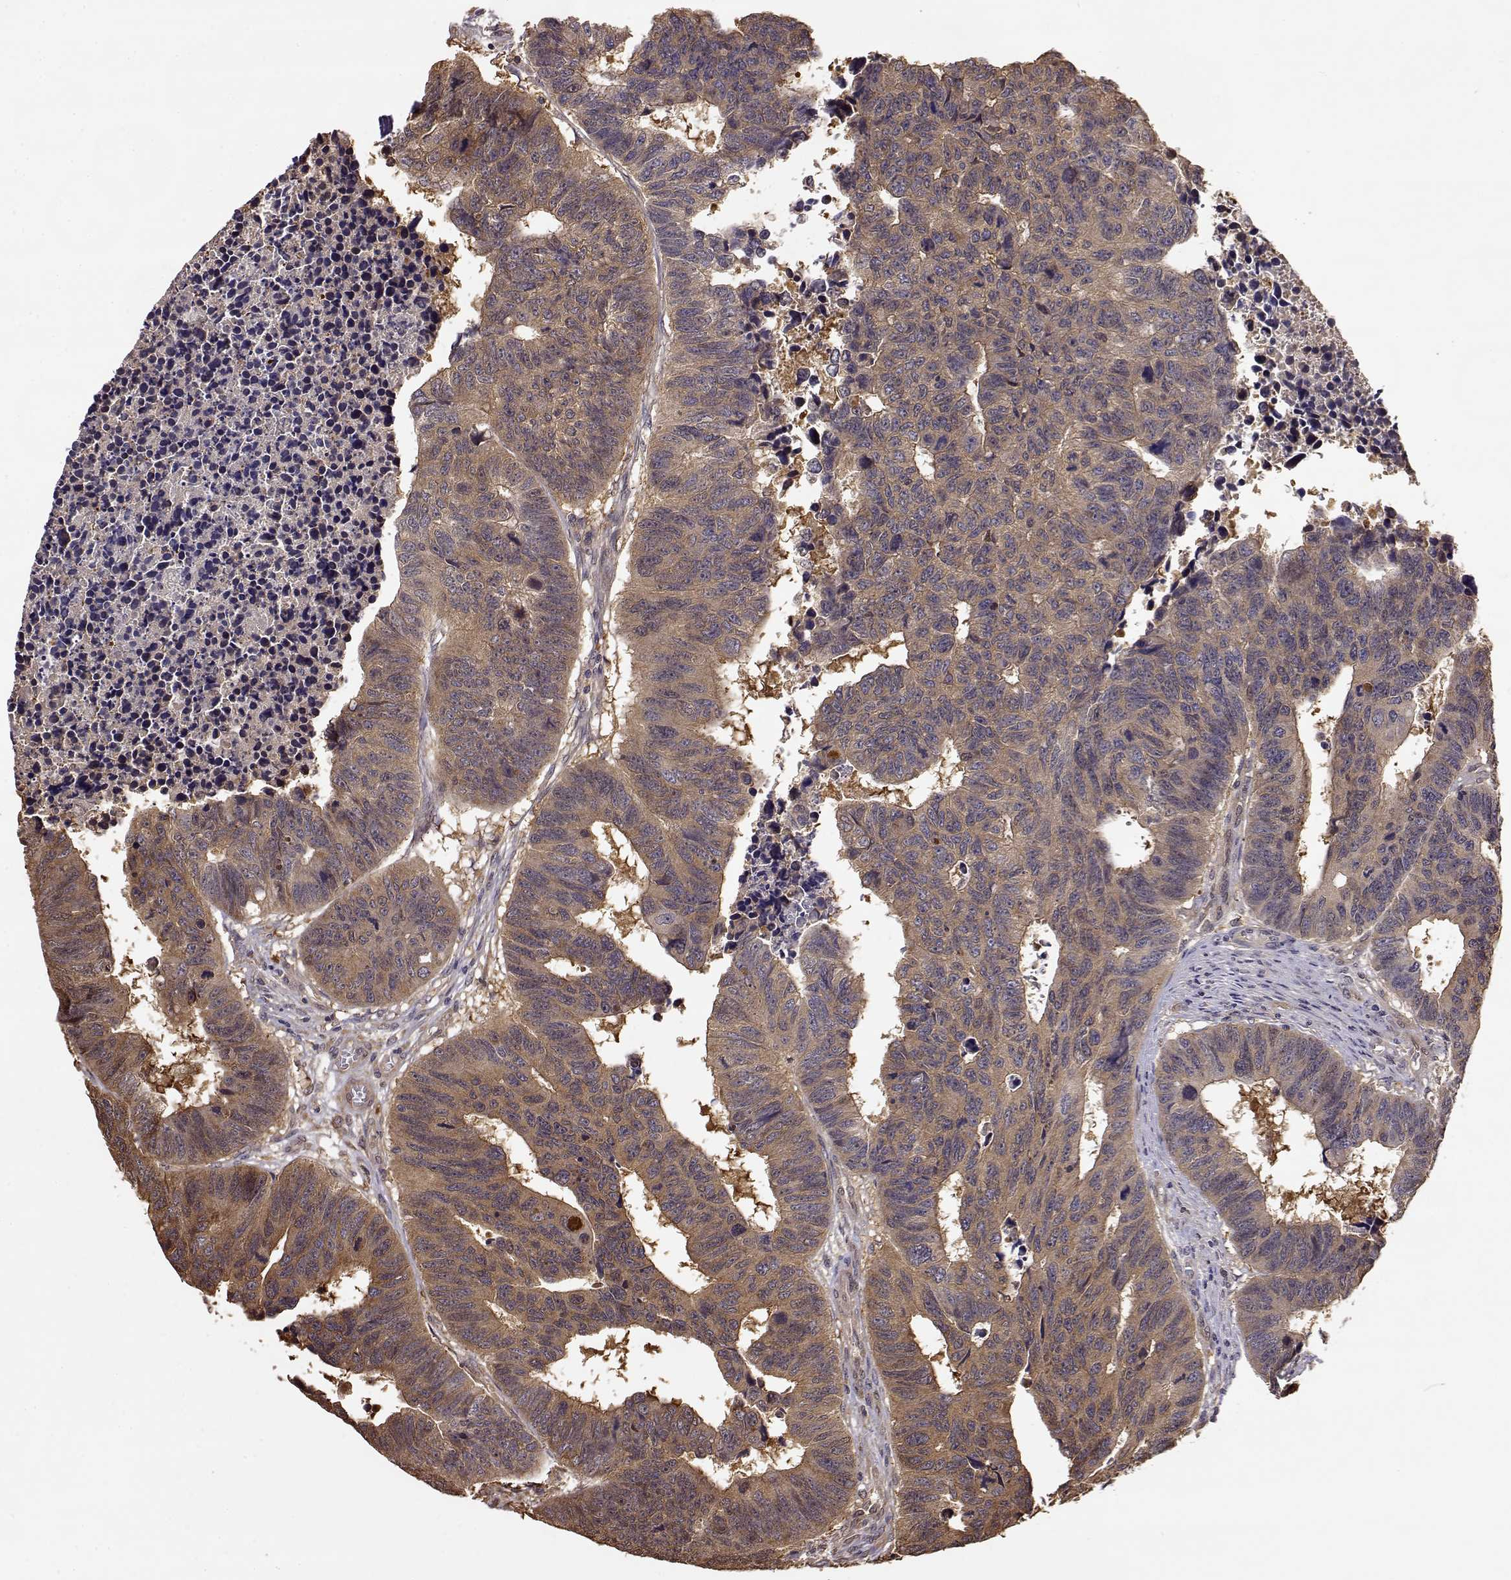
{"staining": {"intensity": "moderate", "quantity": ">75%", "location": "cytoplasmic/membranous"}, "tissue": "colorectal cancer", "cell_type": "Tumor cells", "image_type": "cancer", "snomed": [{"axis": "morphology", "description": "Adenocarcinoma, NOS"}, {"axis": "topography", "description": "Rectum"}], "caption": "This is a micrograph of immunohistochemistry (IHC) staining of colorectal adenocarcinoma, which shows moderate staining in the cytoplasmic/membranous of tumor cells.", "gene": "CRIM1", "patient": {"sex": "female", "age": 85}}